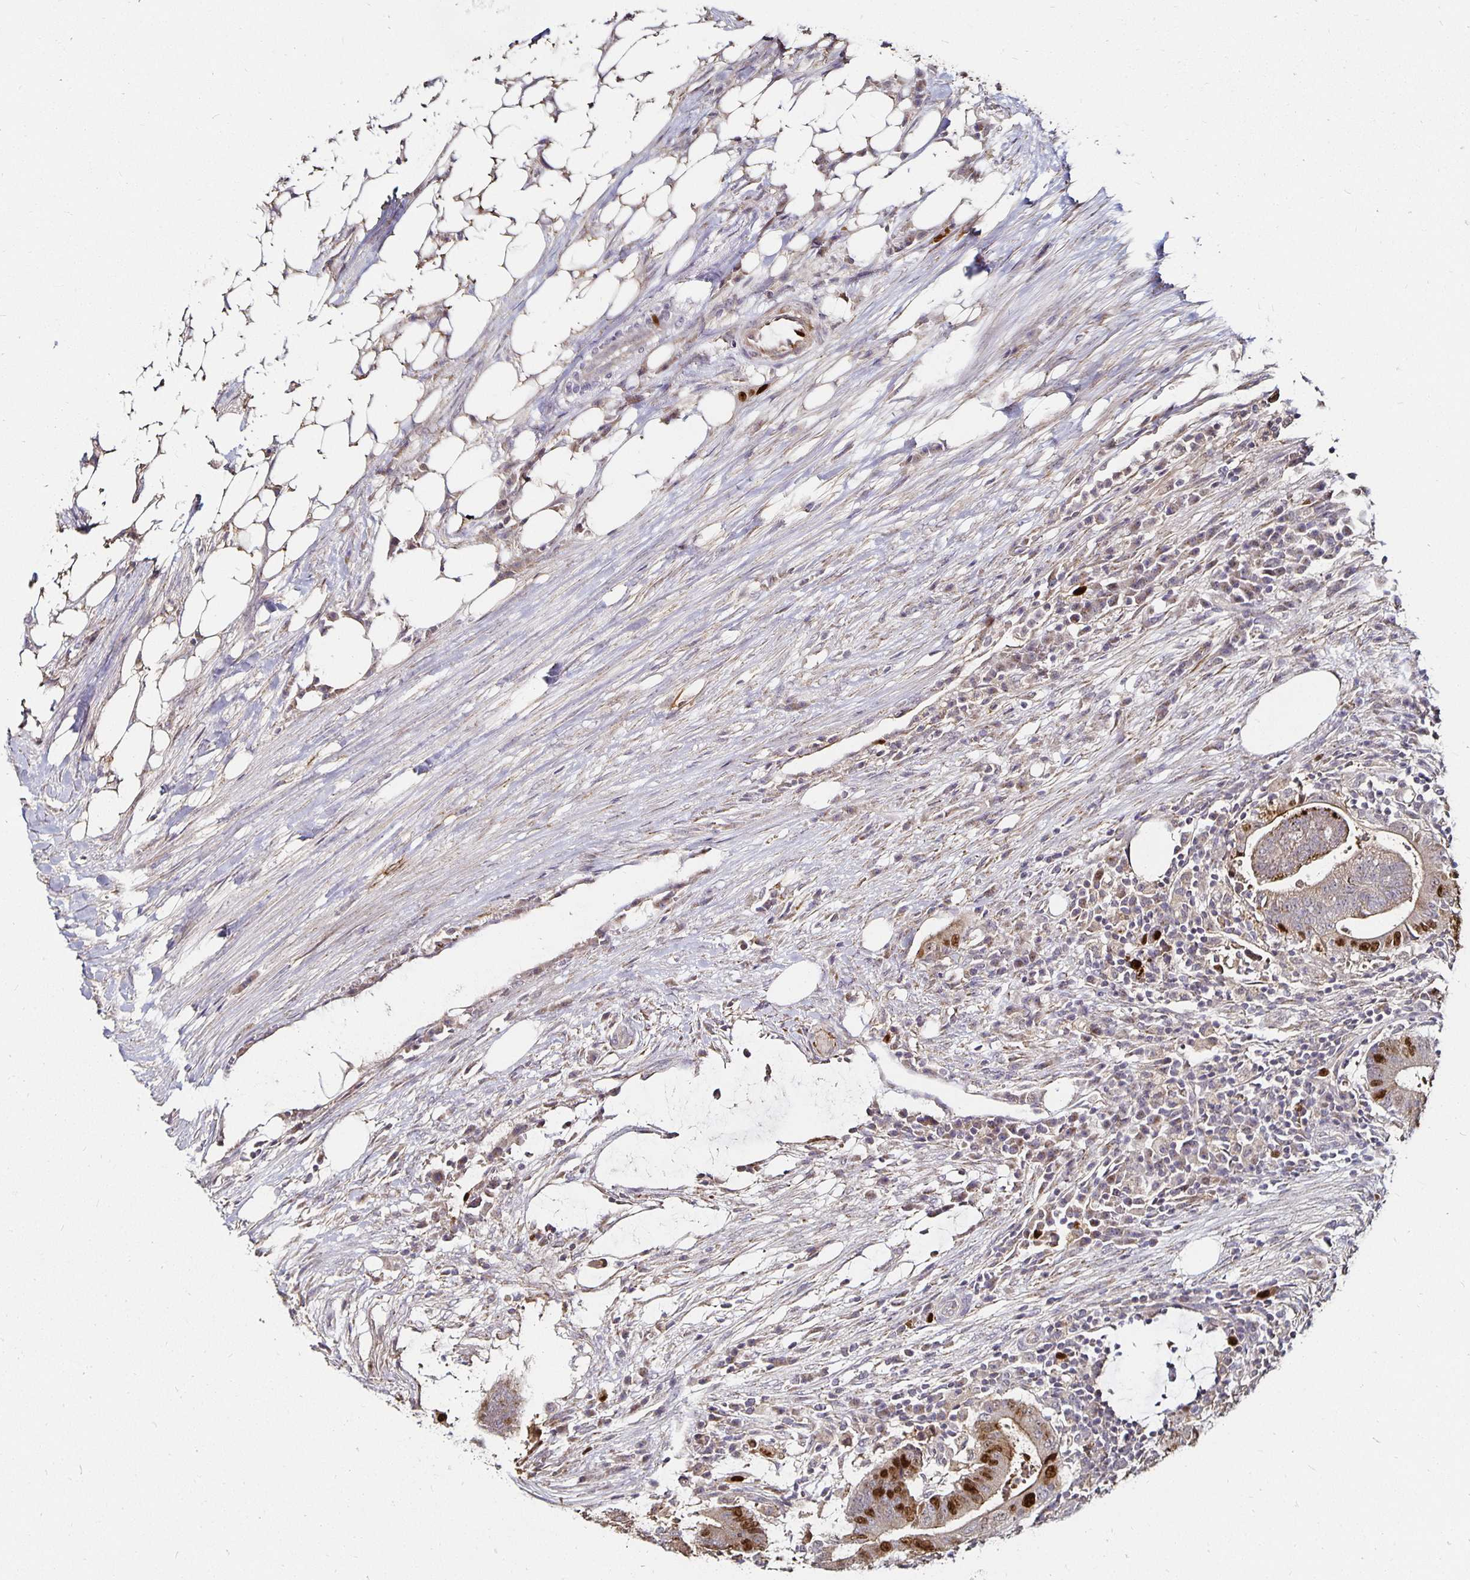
{"staining": {"intensity": "strong", "quantity": "25%-75%", "location": "nuclear"}, "tissue": "colorectal cancer", "cell_type": "Tumor cells", "image_type": "cancer", "snomed": [{"axis": "morphology", "description": "Adenocarcinoma, NOS"}, {"axis": "topography", "description": "Colon"}], "caption": "Protein staining by immunohistochemistry (IHC) shows strong nuclear staining in about 25%-75% of tumor cells in colorectal cancer (adenocarcinoma).", "gene": "ANLN", "patient": {"sex": "female", "age": 43}}